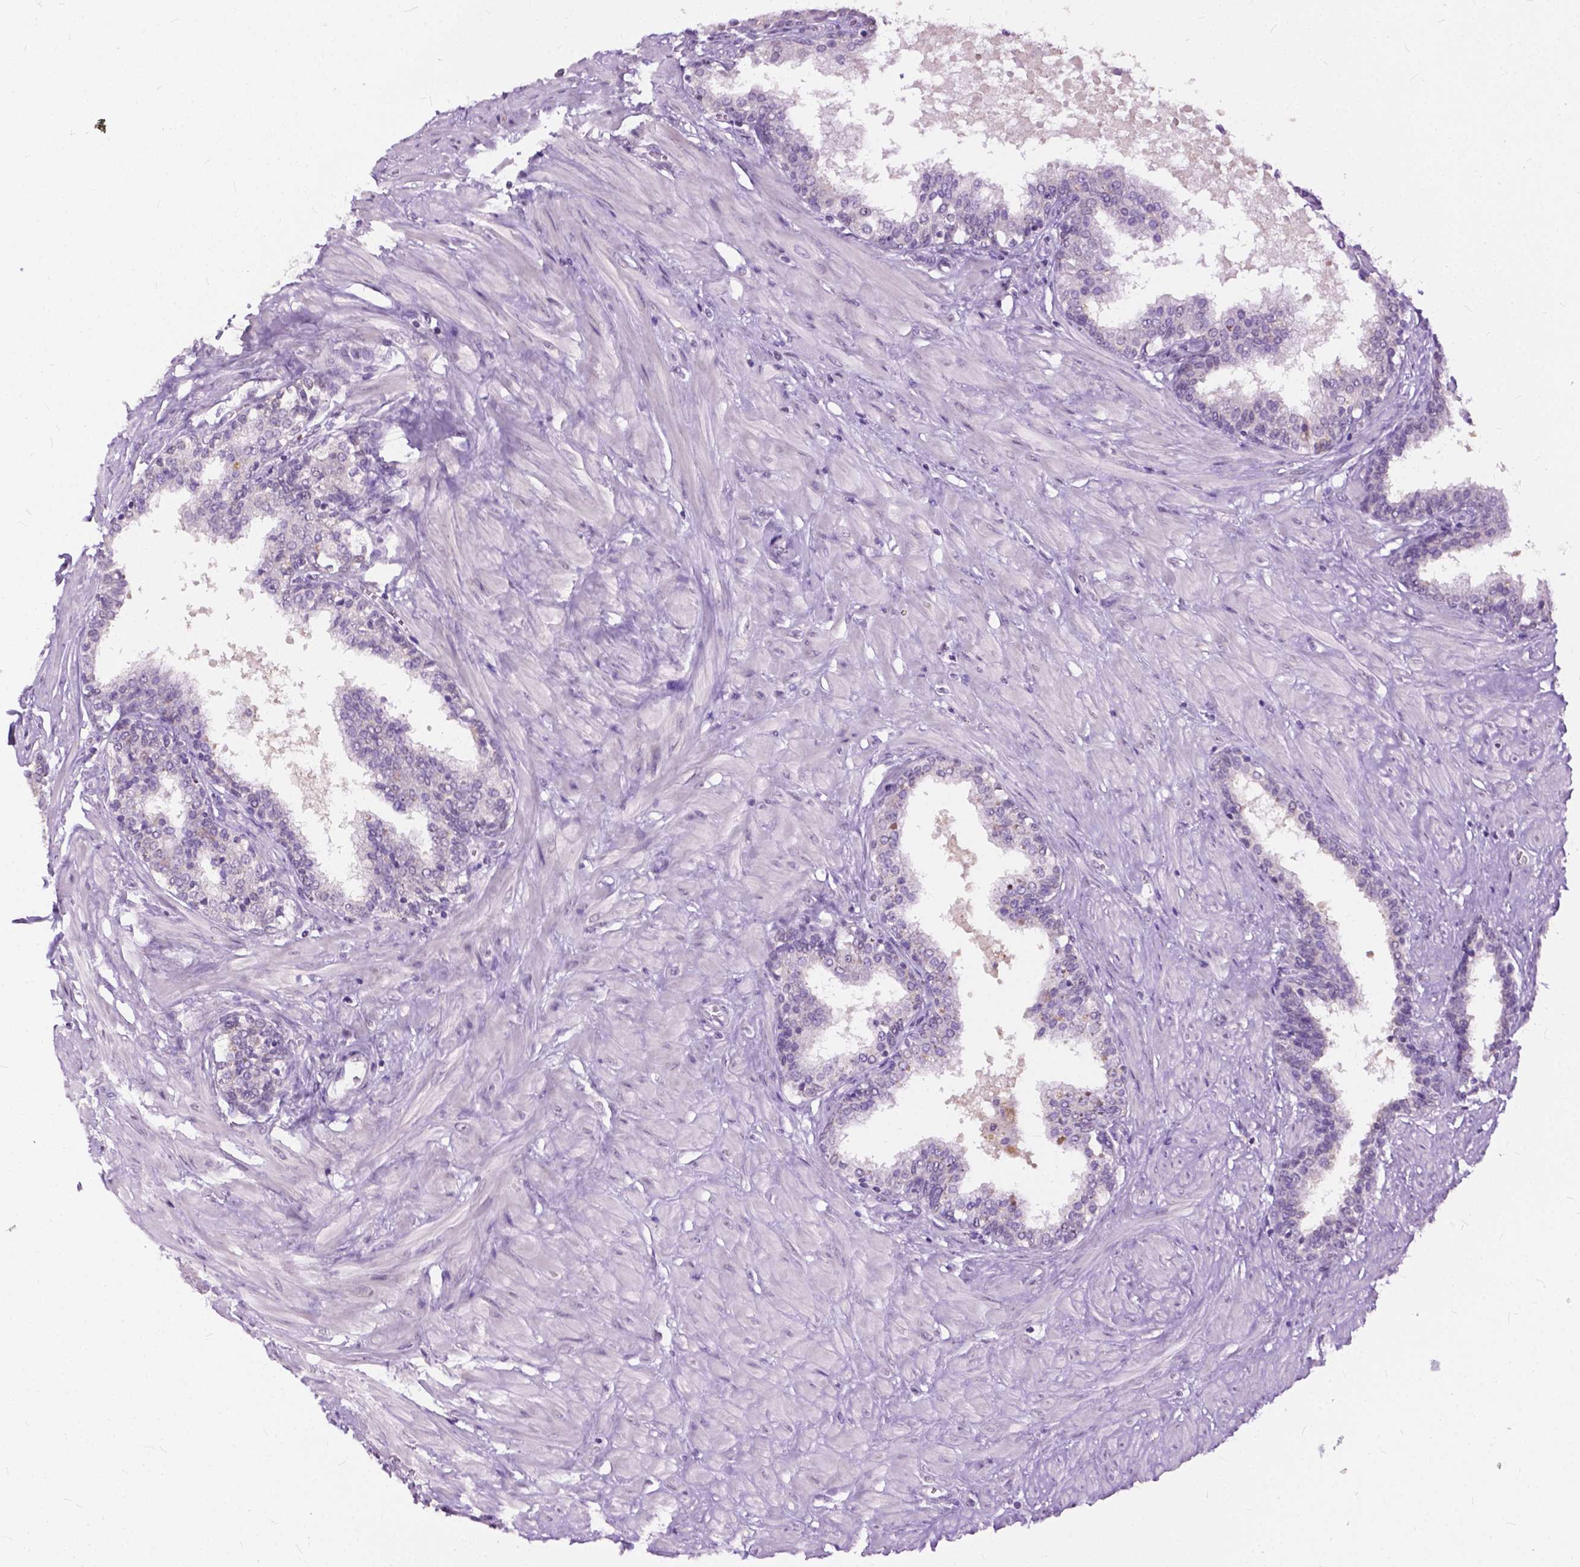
{"staining": {"intensity": "negative", "quantity": "none", "location": "none"}, "tissue": "prostate", "cell_type": "Glandular cells", "image_type": "normal", "snomed": [{"axis": "morphology", "description": "Normal tissue, NOS"}, {"axis": "topography", "description": "Prostate"}], "caption": "Immunohistochemistry histopathology image of benign prostate: human prostate stained with DAB reveals no significant protein expression in glandular cells.", "gene": "GPR37L1", "patient": {"sex": "male", "age": 55}}